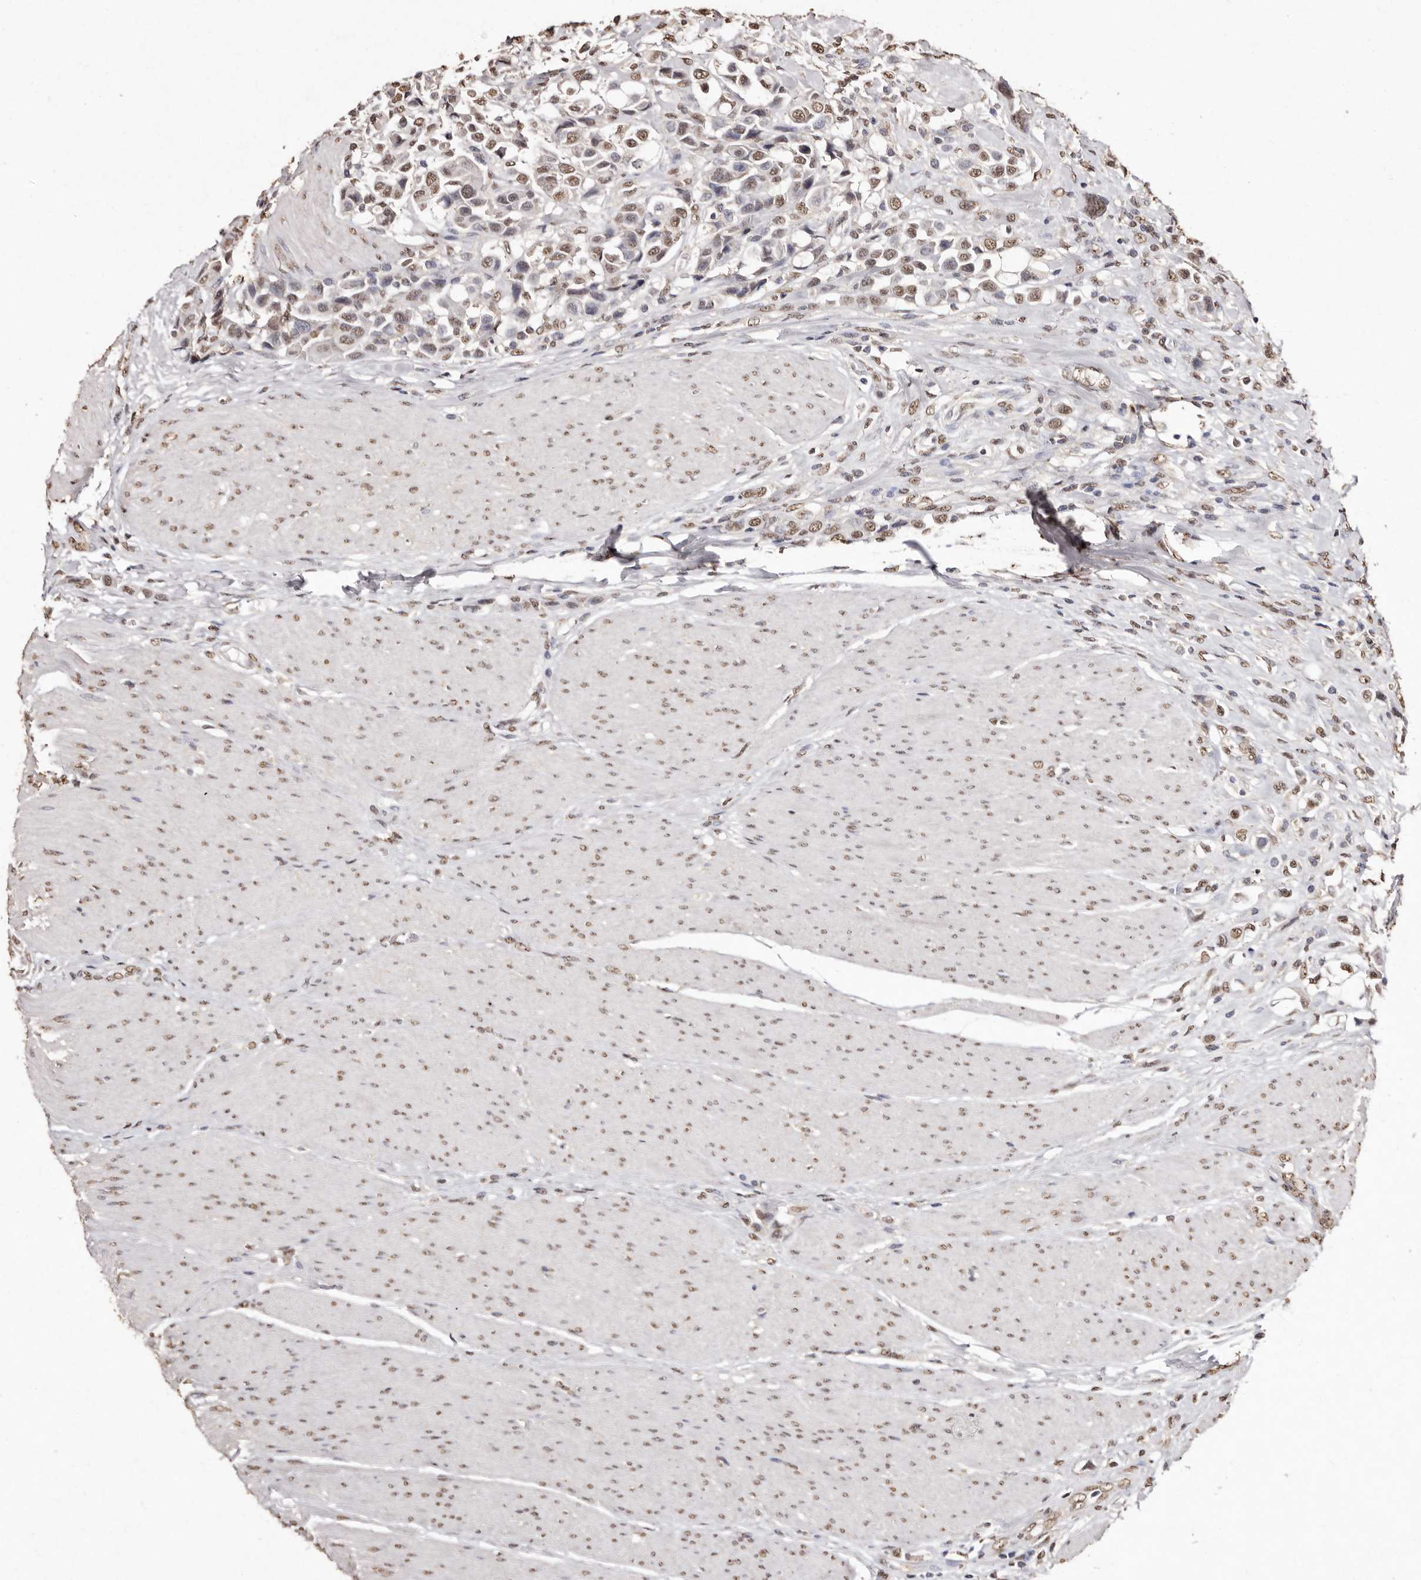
{"staining": {"intensity": "moderate", "quantity": ">75%", "location": "nuclear"}, "tissue": "urothelial cancer", "cell_type": "Tumor cells", "image_type": "cancer", "snomed": [{"axis": "morphology", "description": "Urothelial carcinoma, High grade"}, {"axis": "topography", "description": "Urinary bladder"}], "caption": "Protein expression by immunohistochemistry exhibits moderate nuclear positivity in approximately >75% of tumor cells in urothelial cancer.", "gene": "ERBB4", "patient": {"sex": "male", "age": 50}}